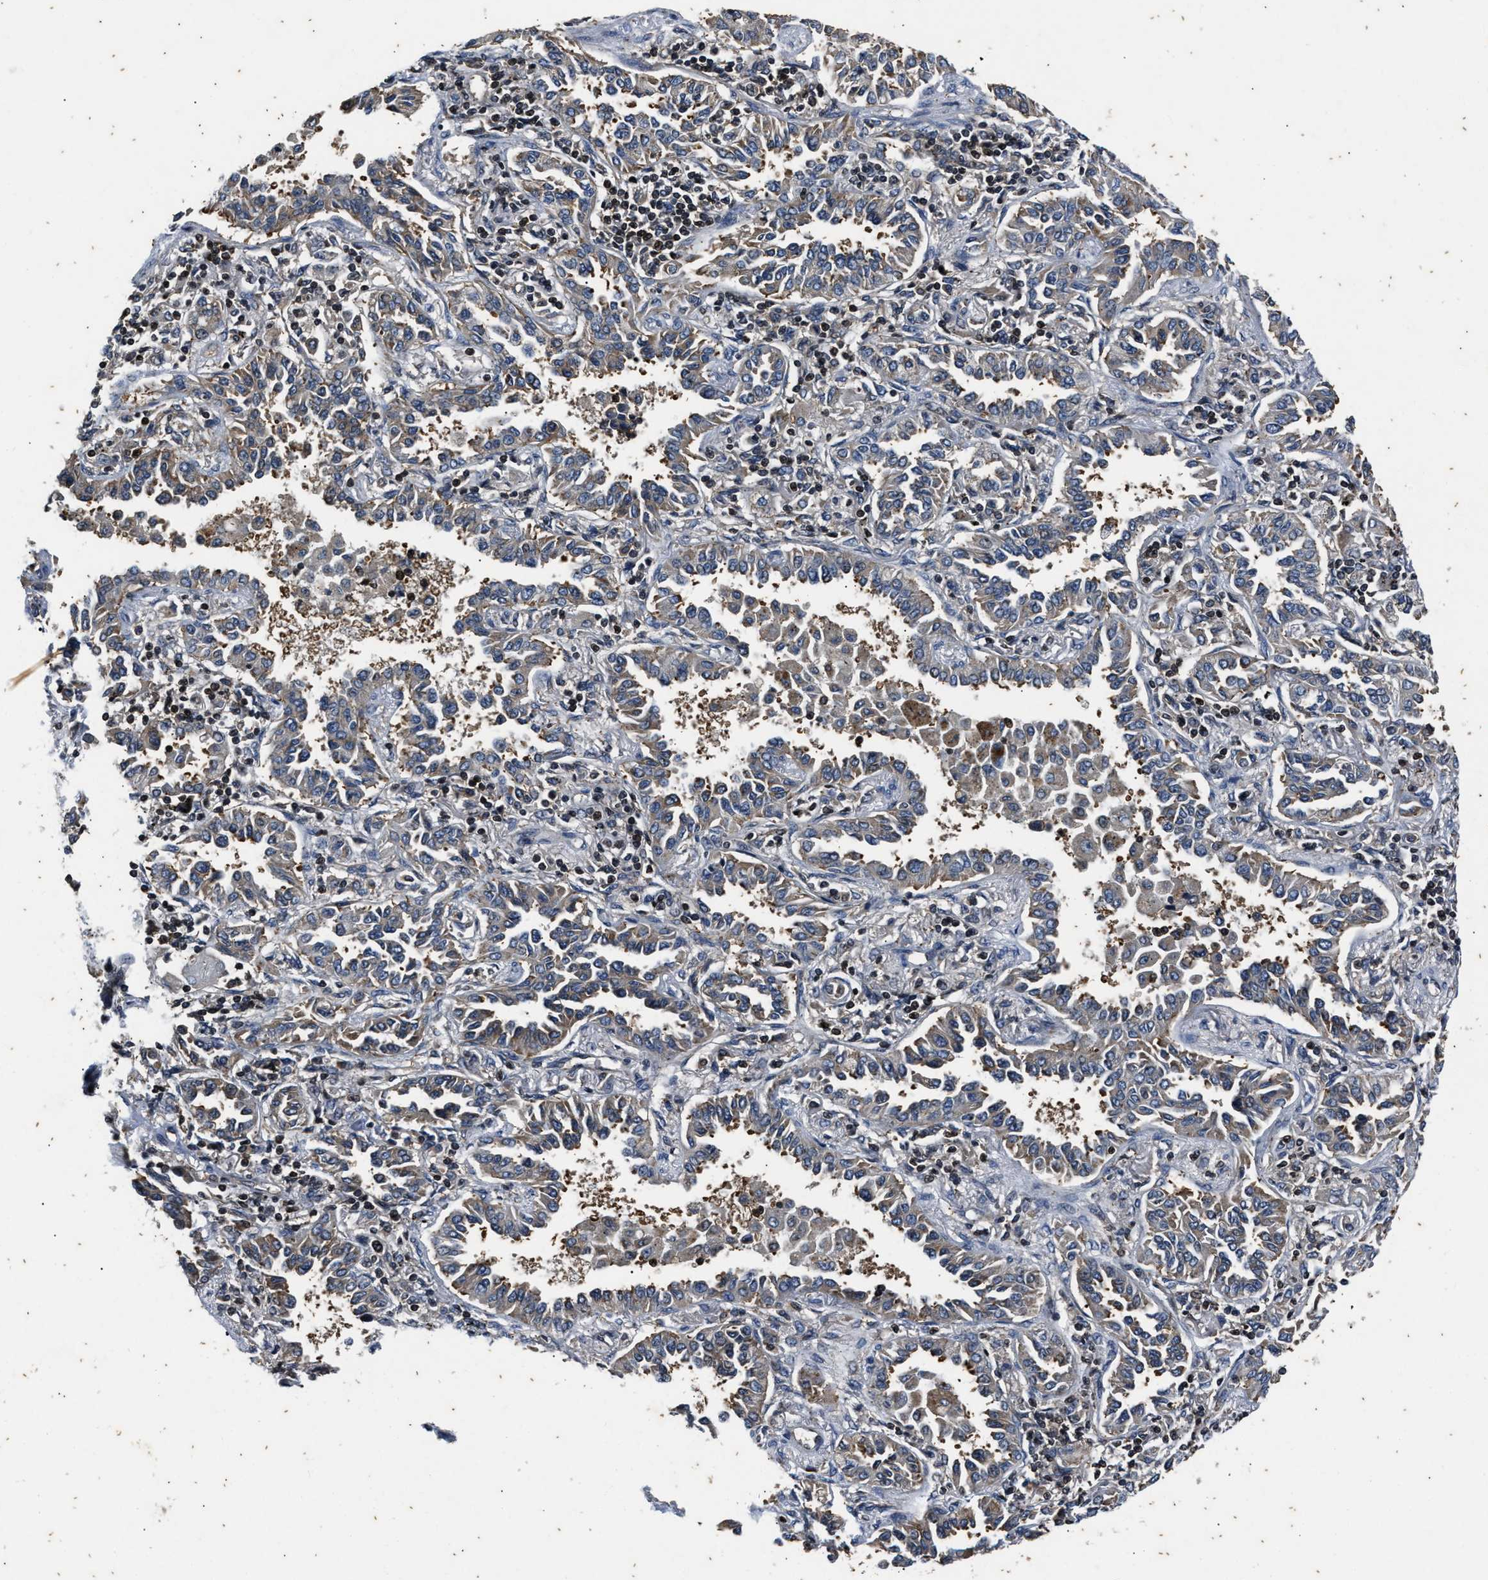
{"staining": {"intensity": "weak", "quantity": "<25%", "location": "cytoplasmic/membranous"}, "tissue": "lung cancer", "cell_type": "Tumor cells", "image_type": "cancer", "snomed": [{"axis": "morphology", "description": "Normal tissue, NOS"}, {"axis": "morphology", "description": "Adenocarcinoma, NOS"}, {"axis": "topography", "description": "Lung"}], "caption": "Tumor cells show no significant staining in adenocarcinoma (lung).", "gene": "PTPN7", "patient": {"sex": "male", "age": 59}}